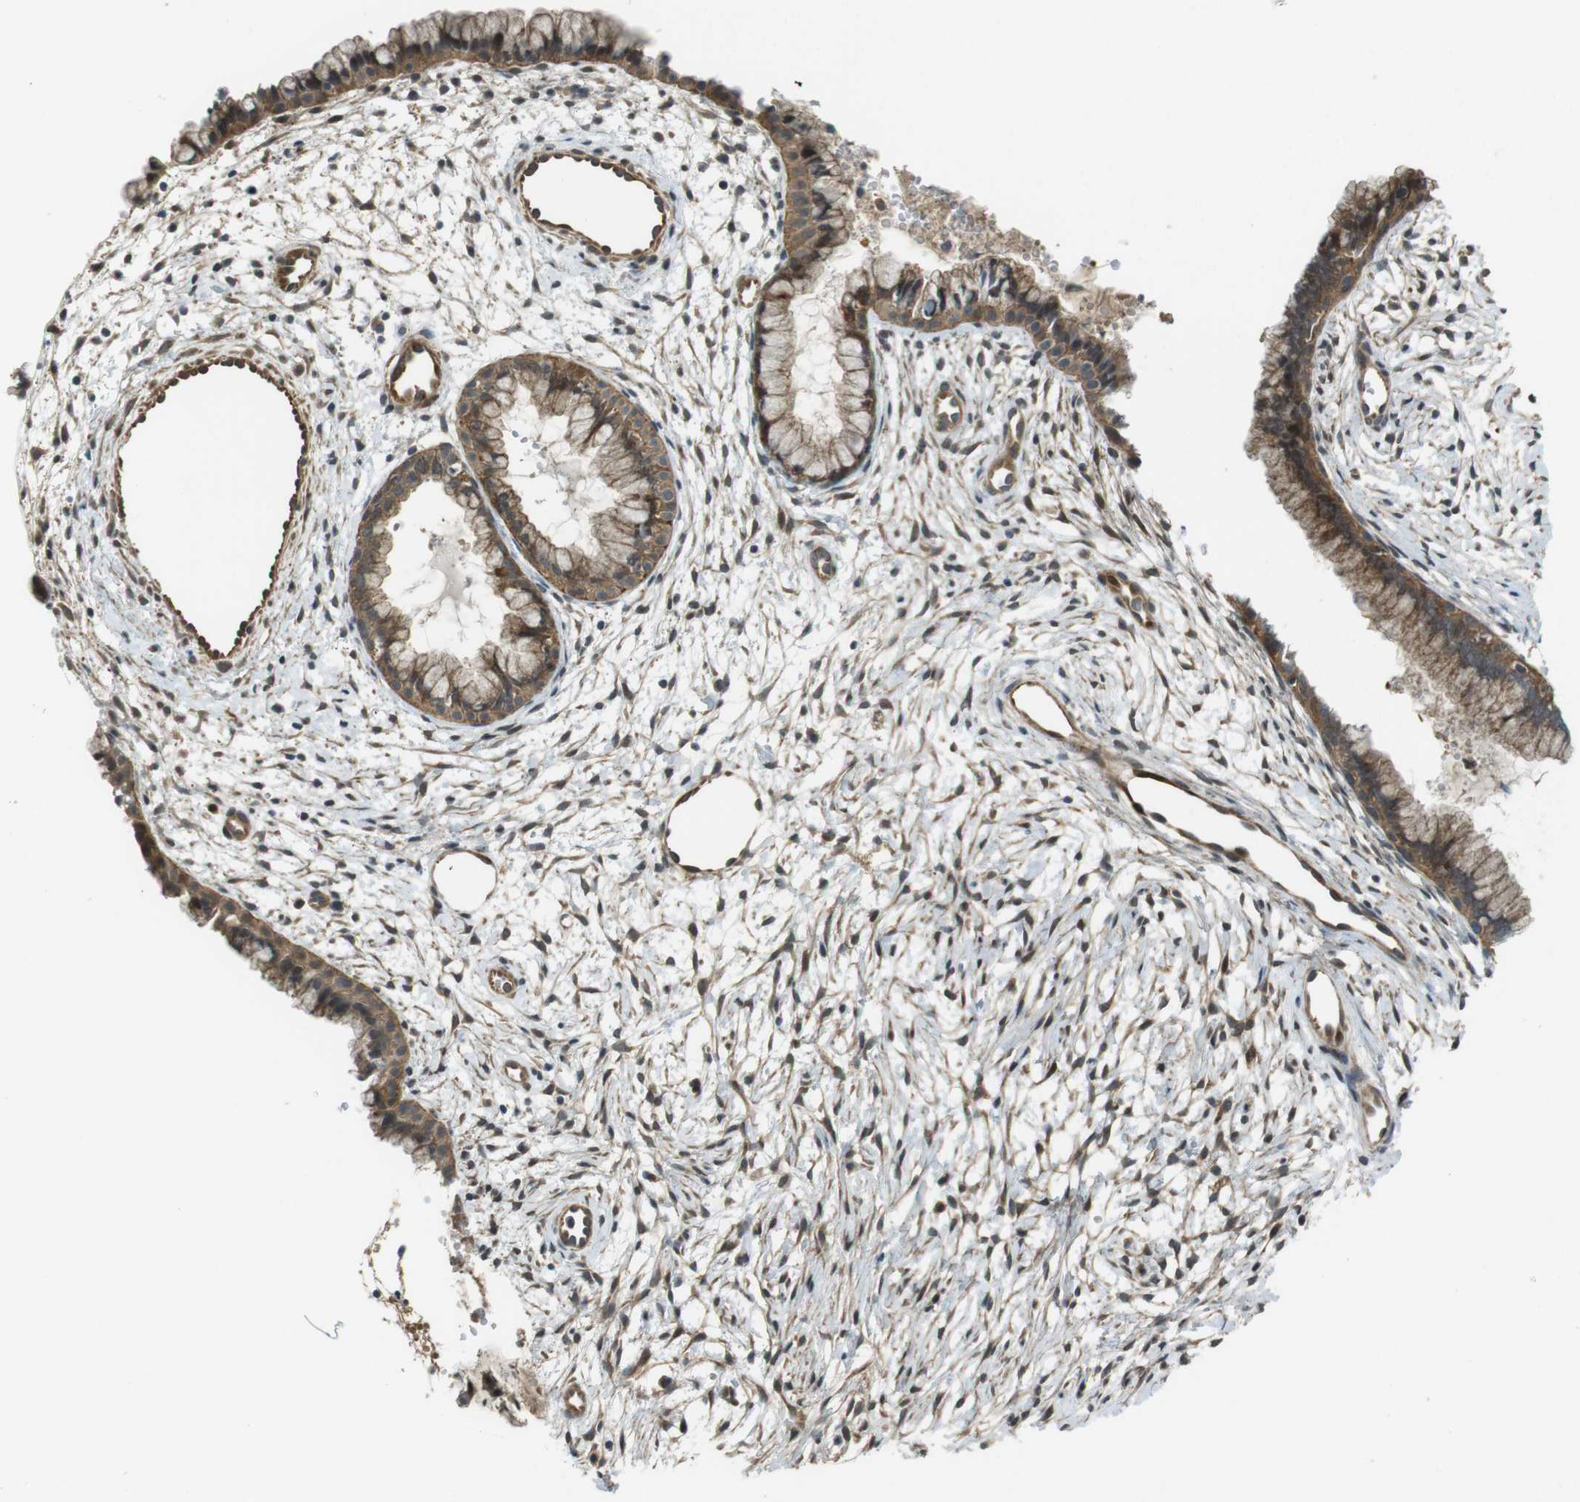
{"staining": {"intensity": "moderate", "quantity": ">75%", "location": "cytoplasmic/membranous"}, "tissue": "cervix", "cell_type": "Glandular cells", "image_type": "normal", "snomed": [{"axis": "morphology", "description": "Normal tissue, NOS"}, {"axis": "topography", "description": "Cervix"}], "caption": "A medium amount of moderate cytoplasmic/membranous positivity is identified in about >75% of glandular cells in normal cervix. (Brightfield microscopy of DAB IHC at high magnification).", "gene": "IFFO2", "patient": {"sex": "female", "age": 39}}